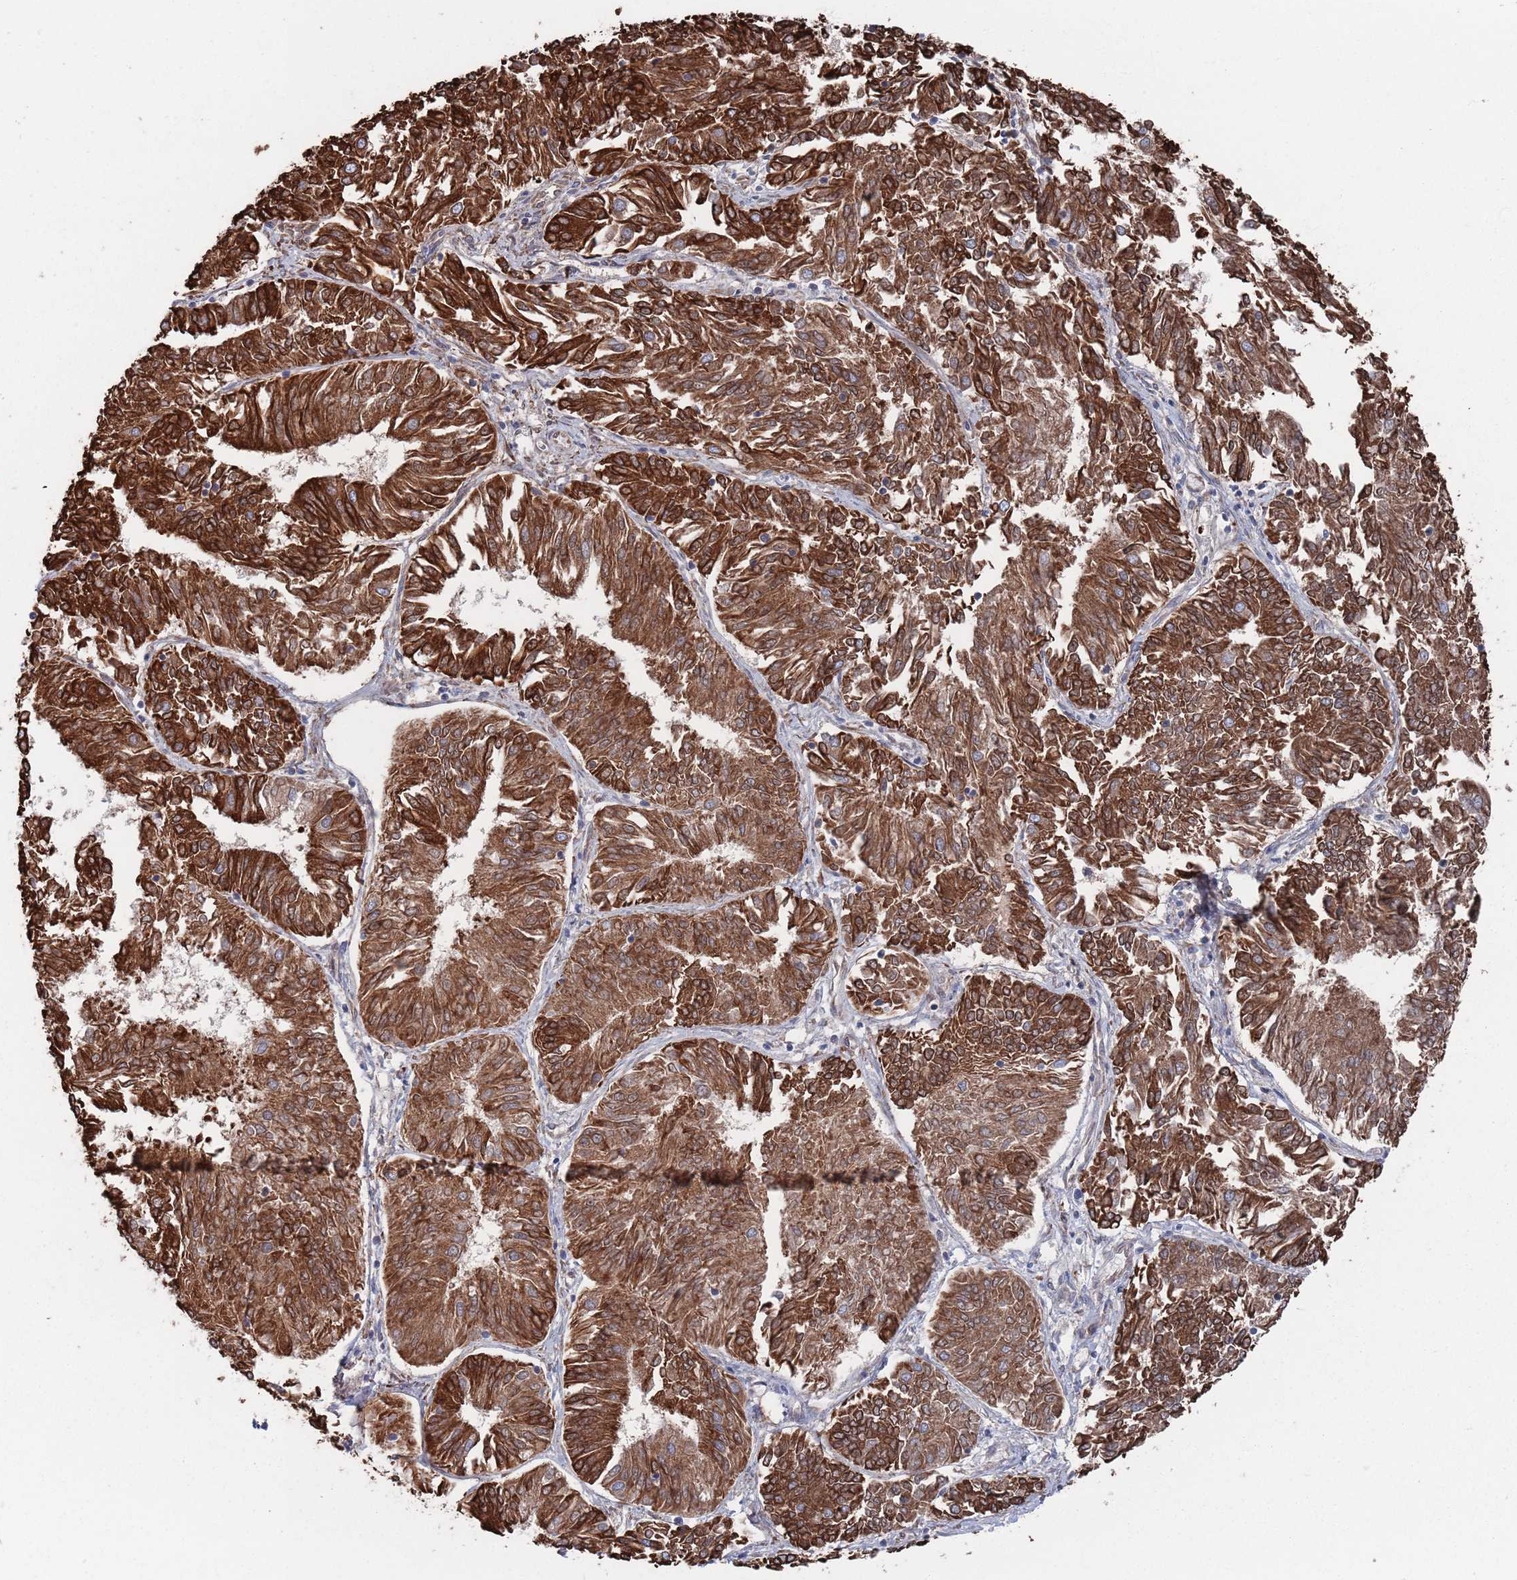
{"staining": {"intensity": "strong", "quantity": ">75%", "location": "cytoplasmic/membranous"}, "tissue": "endometrial cancer", "cell_type": "Tumor cells", "image_type": "cancer", "snomed": [{"axis": "morphology", "description": "Adenocarcinoma, NOS"}, {"axis": "topography", "description": "Endometrium"}], "caption": "A high amount of strong cytoplasmic/membranous expression is seen in approximately >75% of tumor cells in endometrial cancer (adenocarcinoma) tissue. (DAB IHC, brown staining for protein, blue staining for nuclei).", "gene": "CCDC106", "patient": {"sex": "female", "age": 58}}